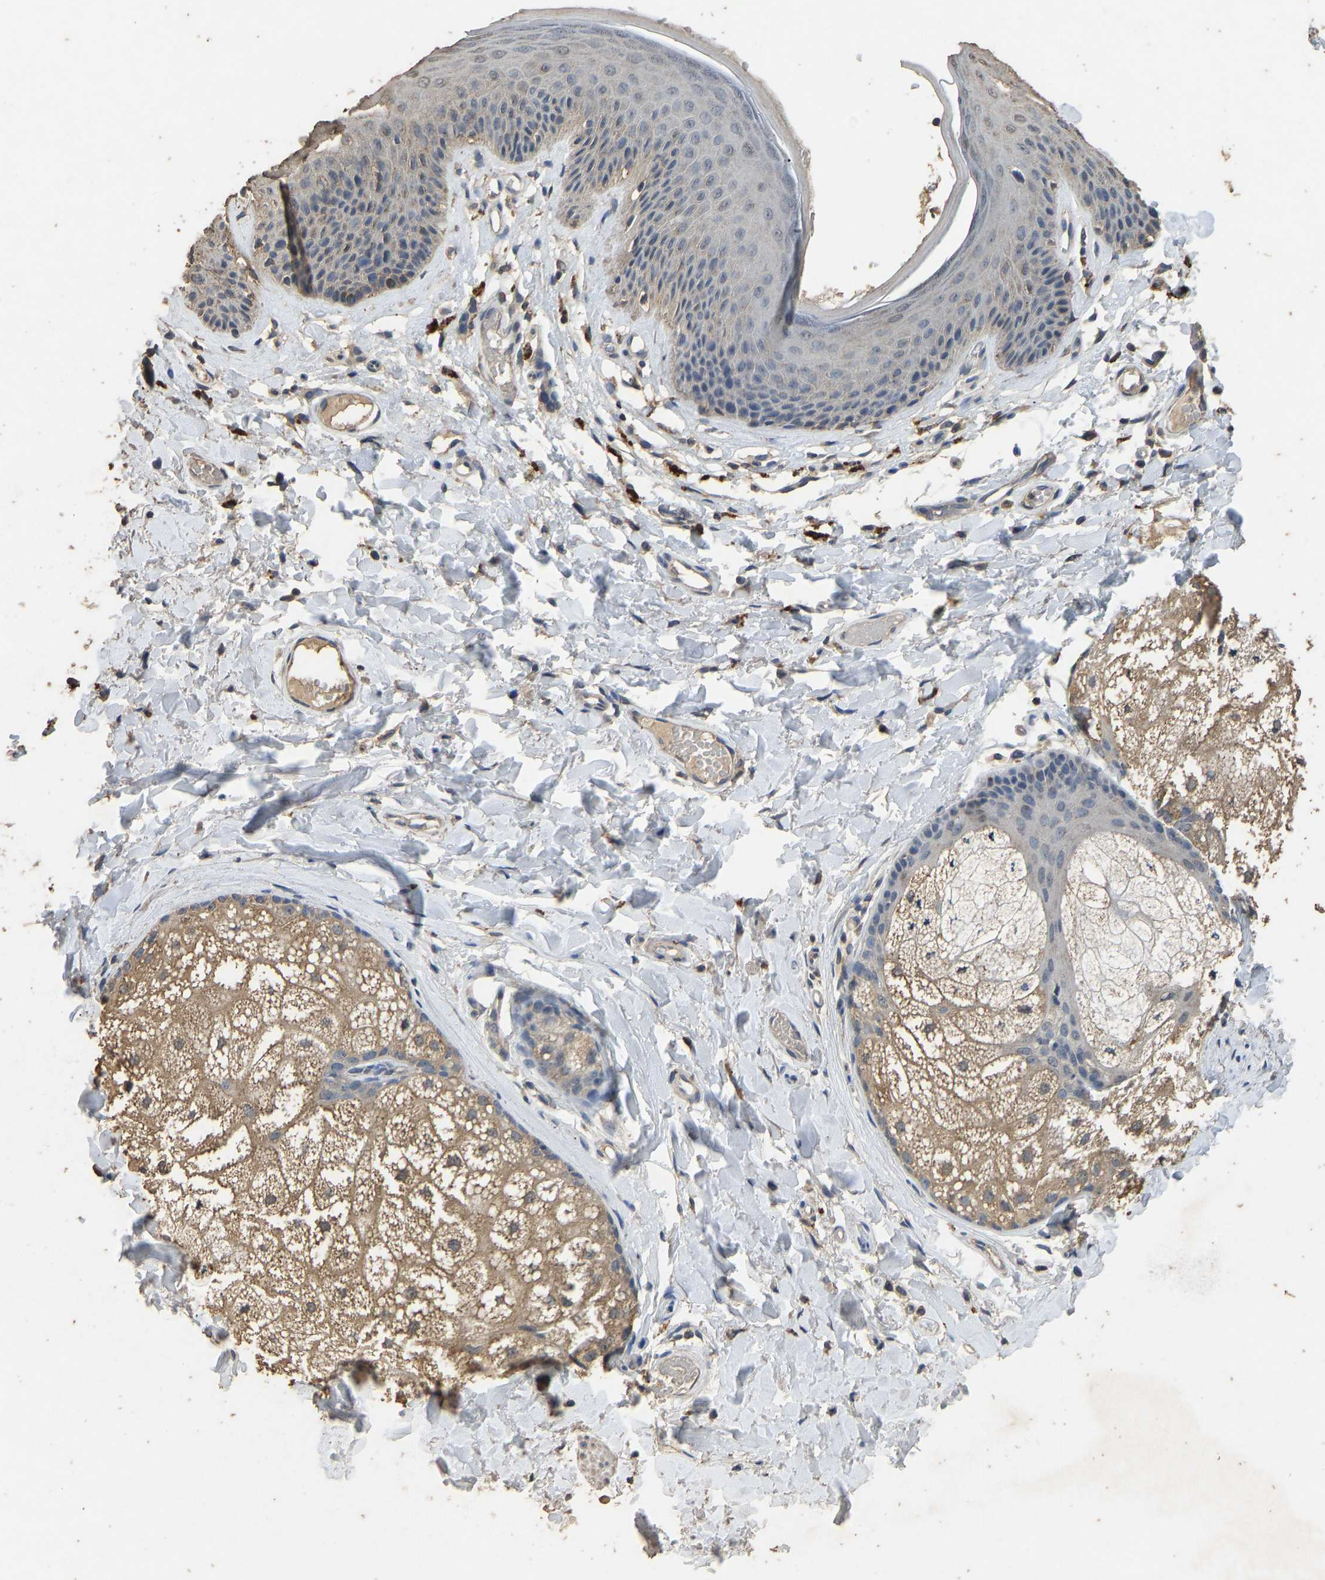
{"staining": {"intensity": "negative", "quantity": "none", "location": "none"}, "tissue": "skin", "cell_type": "Epidermal cells", "image_type": "normal", "snomed": [{"axis": "morphology", "description": "Normal tissue, NOS"}, {"axis": "topography", "description": "Vulva"}], "caption": "High magnification brightfield microscopy of benign skin stained with DAB (3,3'-diaminobenzidine) (brown) and counterstained with hematoxylin (blue): epidermal cells show no significant staining. The staining was performed using DAB (3,3'-diaminobenzidine) to visualize the protein expression in brown, while the nuclei were stained in blue with hematoxylin (Magnification: 20x).", "gene": "CIDEC", "patient": {"sex": "female", "age": 73}}